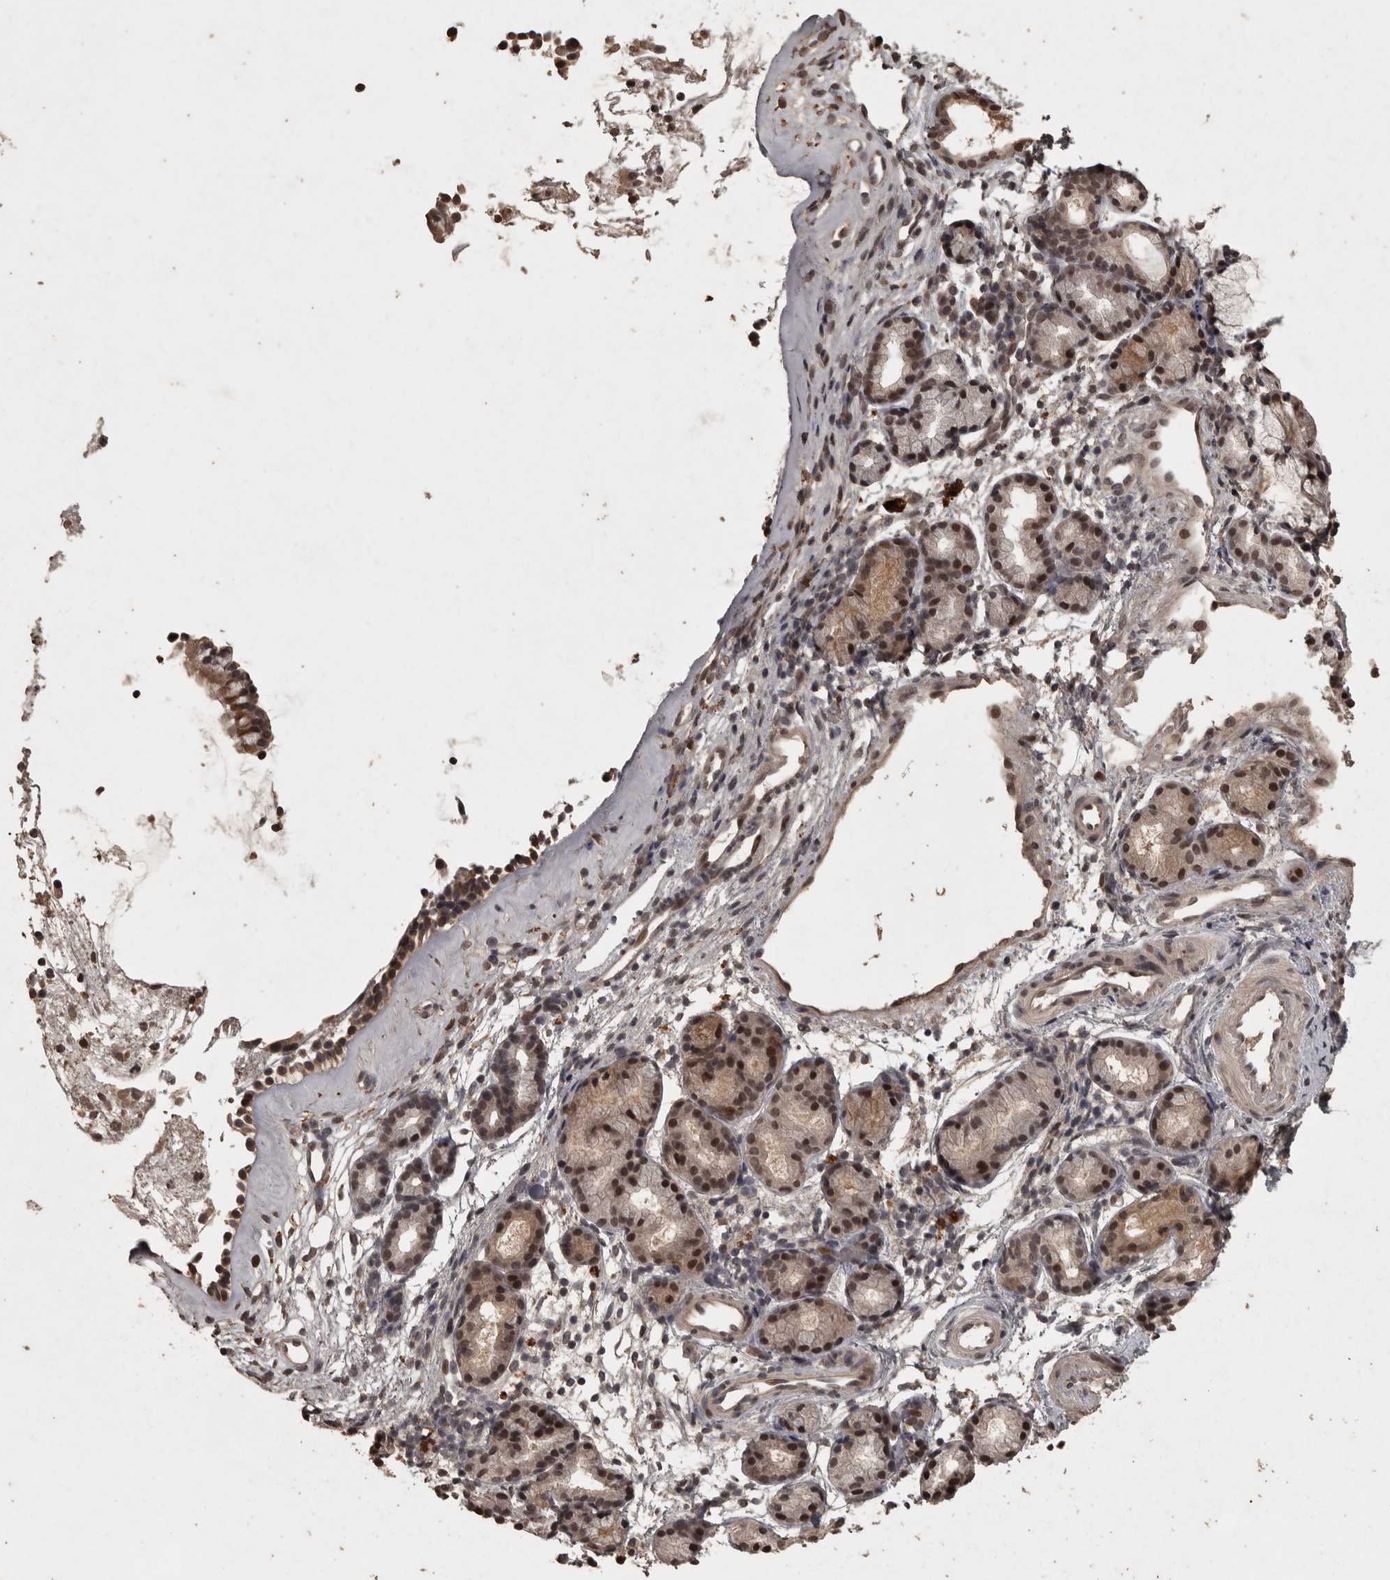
{"staining": {"intensity": "moderate", "quantity": "25%-75%", "location": "cytoplasmic/membranous"}, "tissue": "nasopharynx", "cell_type": "Respiratory epithelial cells", "image_type": "normal", "snomed": [{"axis": "morphology", "description": "Normal tissue, NOS"}, {"axis": "topography", "description": "Nasopharynx"}], "caption": "Moderate cytoplasmic/membranous expression is identified in about 25%-75% of respiratory epithelial cells in benign nasopharynx. (Stains: DAB (3,3'-diaminobenzidine) in brown, nuclei in blue, Microscopy: brightfield microscopy at high magnification).", "gene": "ACO1", "patient": {"sex": "female", "age": 42}}